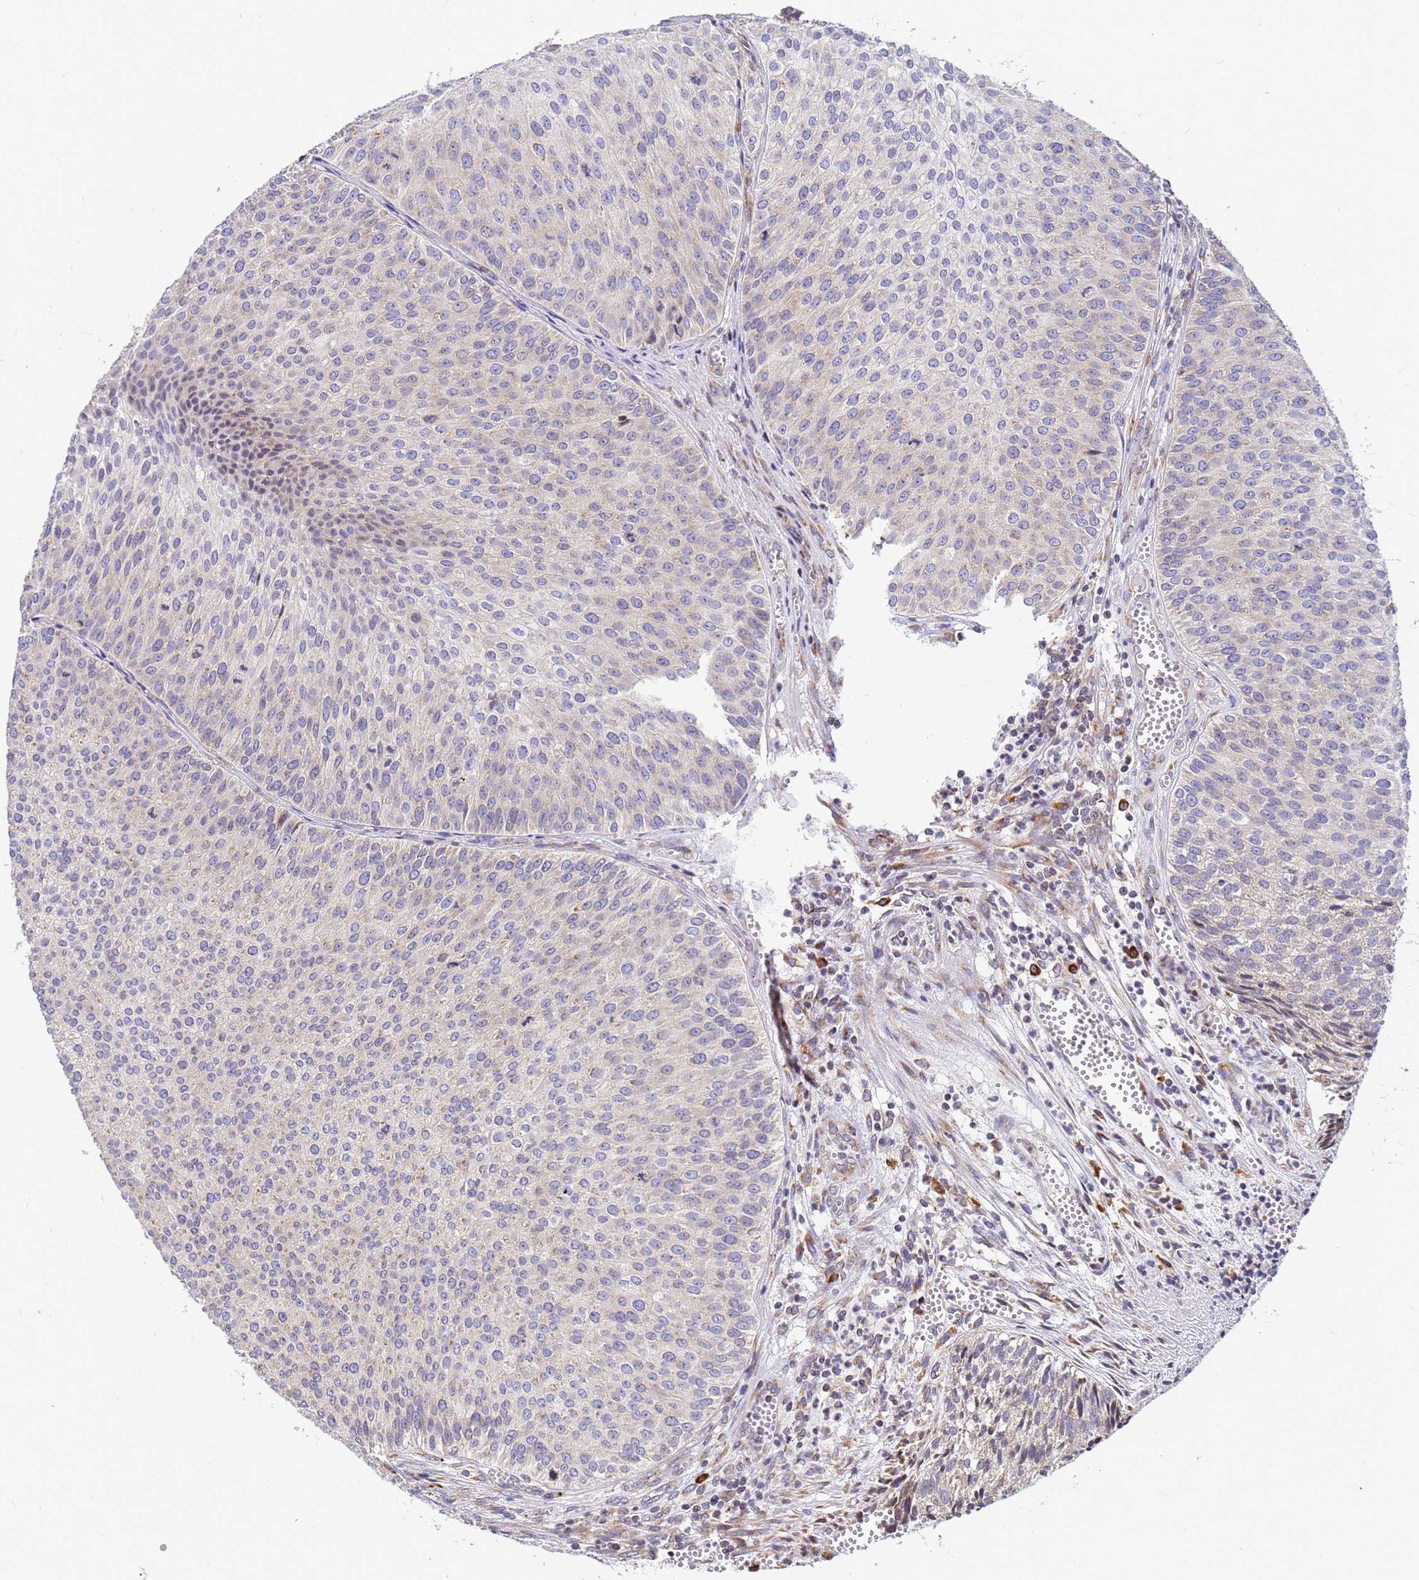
{"staining": {"intensity": "weak", "quantity": "<25%", "location": "cytoplasmic/membranous"}, "tissue": "urothelial cancer", "cell_type": "Tumor cells", "image_type": "cancer", "snomed": [{"axis": "morphology", "description": "Urothelial carcinoma, Low grade"}, {"axis": "topography", "description": "Urinary bladder"}], "caption": "Micrograph shows no protein positivity in tumor cells of urothelial cancer tissue. The staining is performed using DAB brown chromogen with nuclei counter-stained in using hematoxylin.", "gene": "SSR4", "patient": {"sex": "male", "age": 84}}